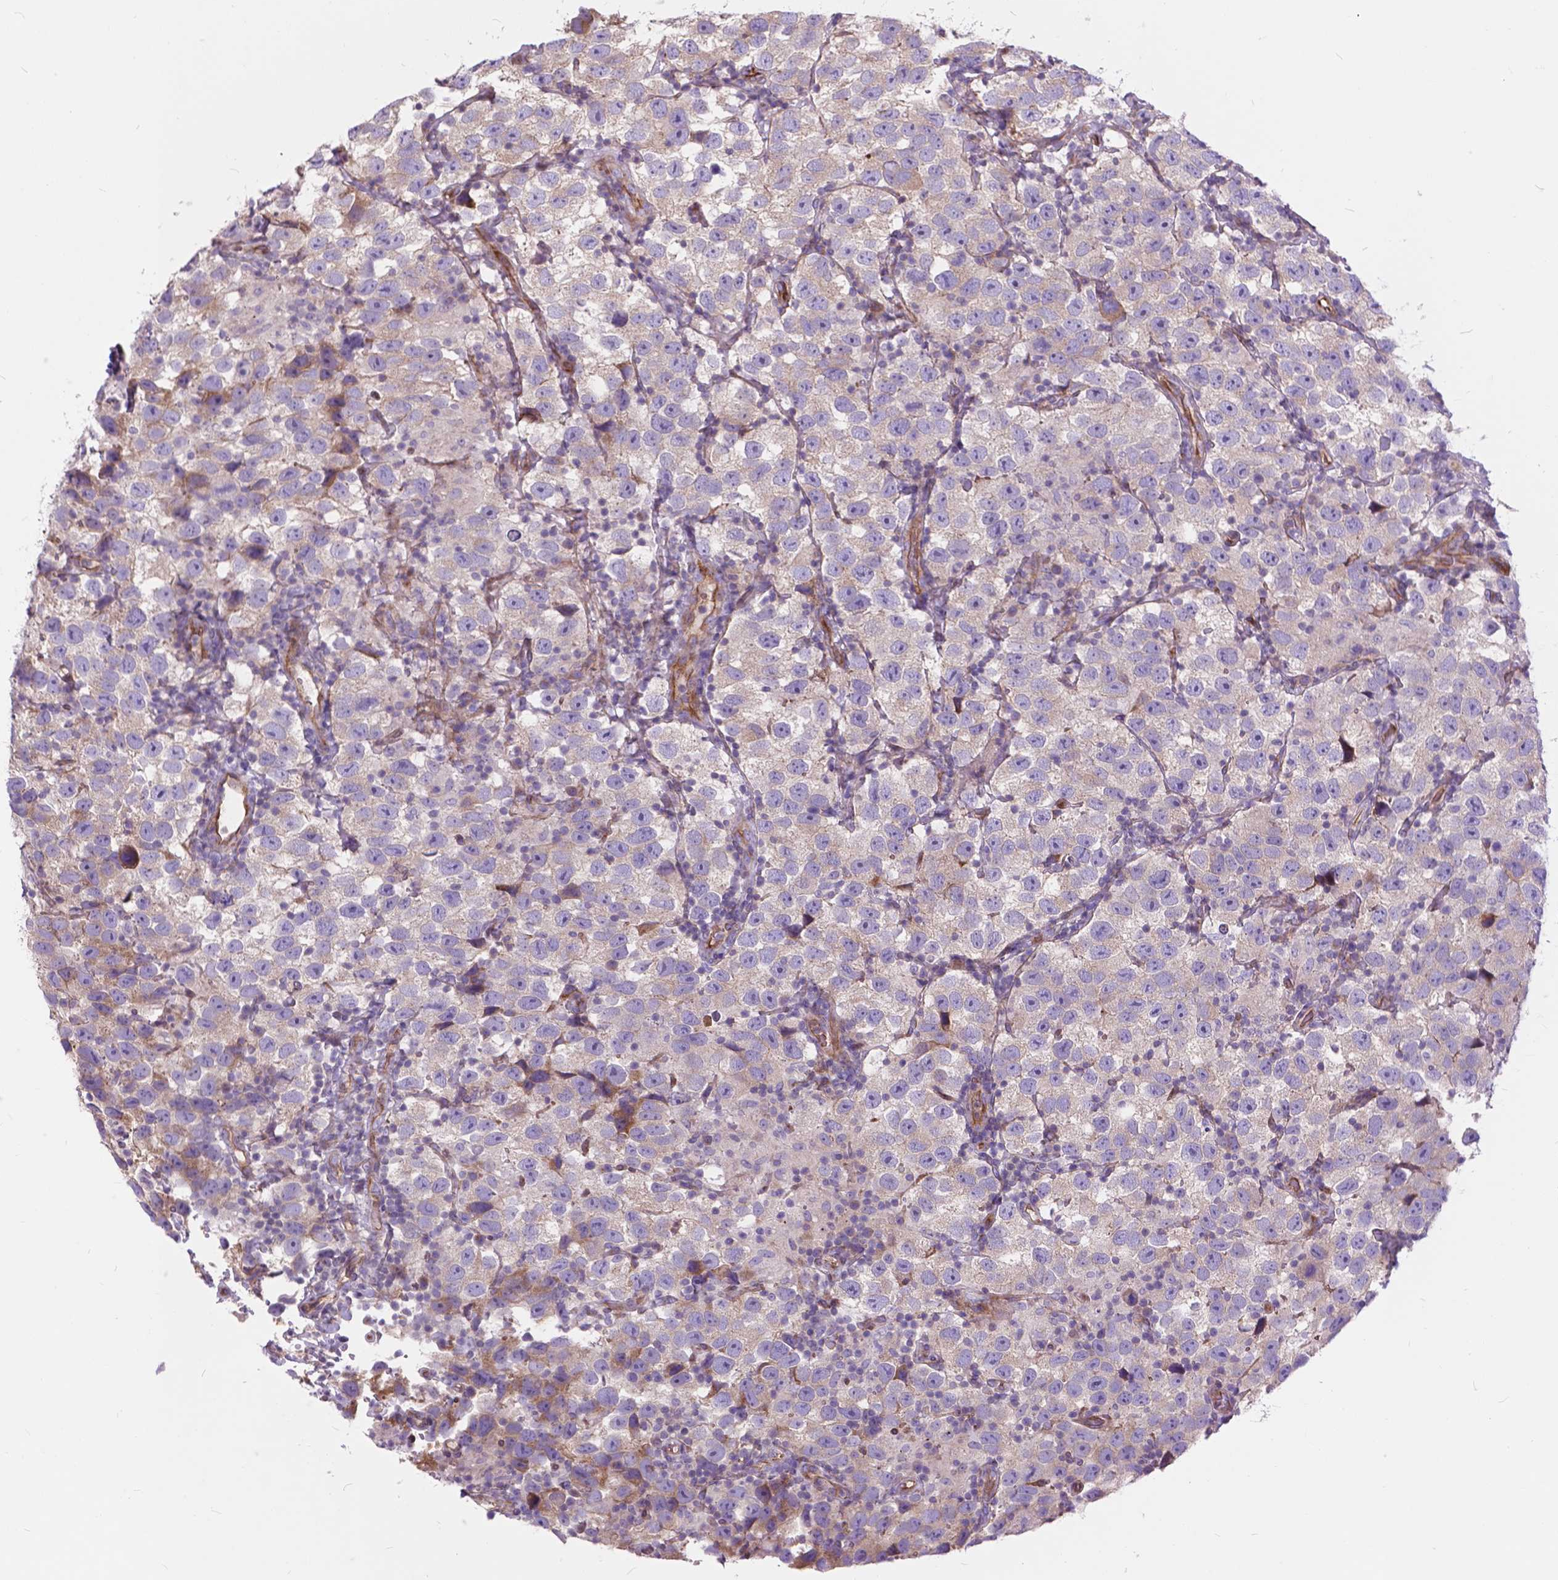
{"staining": {"intensity": "weak", "quantity": "<25%", "location": "cytoplasmic/membranous"}, "tissue": "testis cancer", "cell_type": "Tumor cells", "image_type": "cancer", "snomed": [{"axis": "morphology", "description": "Seminoma, NOS"}, {"axis": "topography", "description": "Testis"}], "caption": "Immunohistochemical staining of testis cancer (seminoma) exhibits no significant staining in tumor cells.", "gene": "FLT4", "patient": {"sex": "male", "age": 26}}